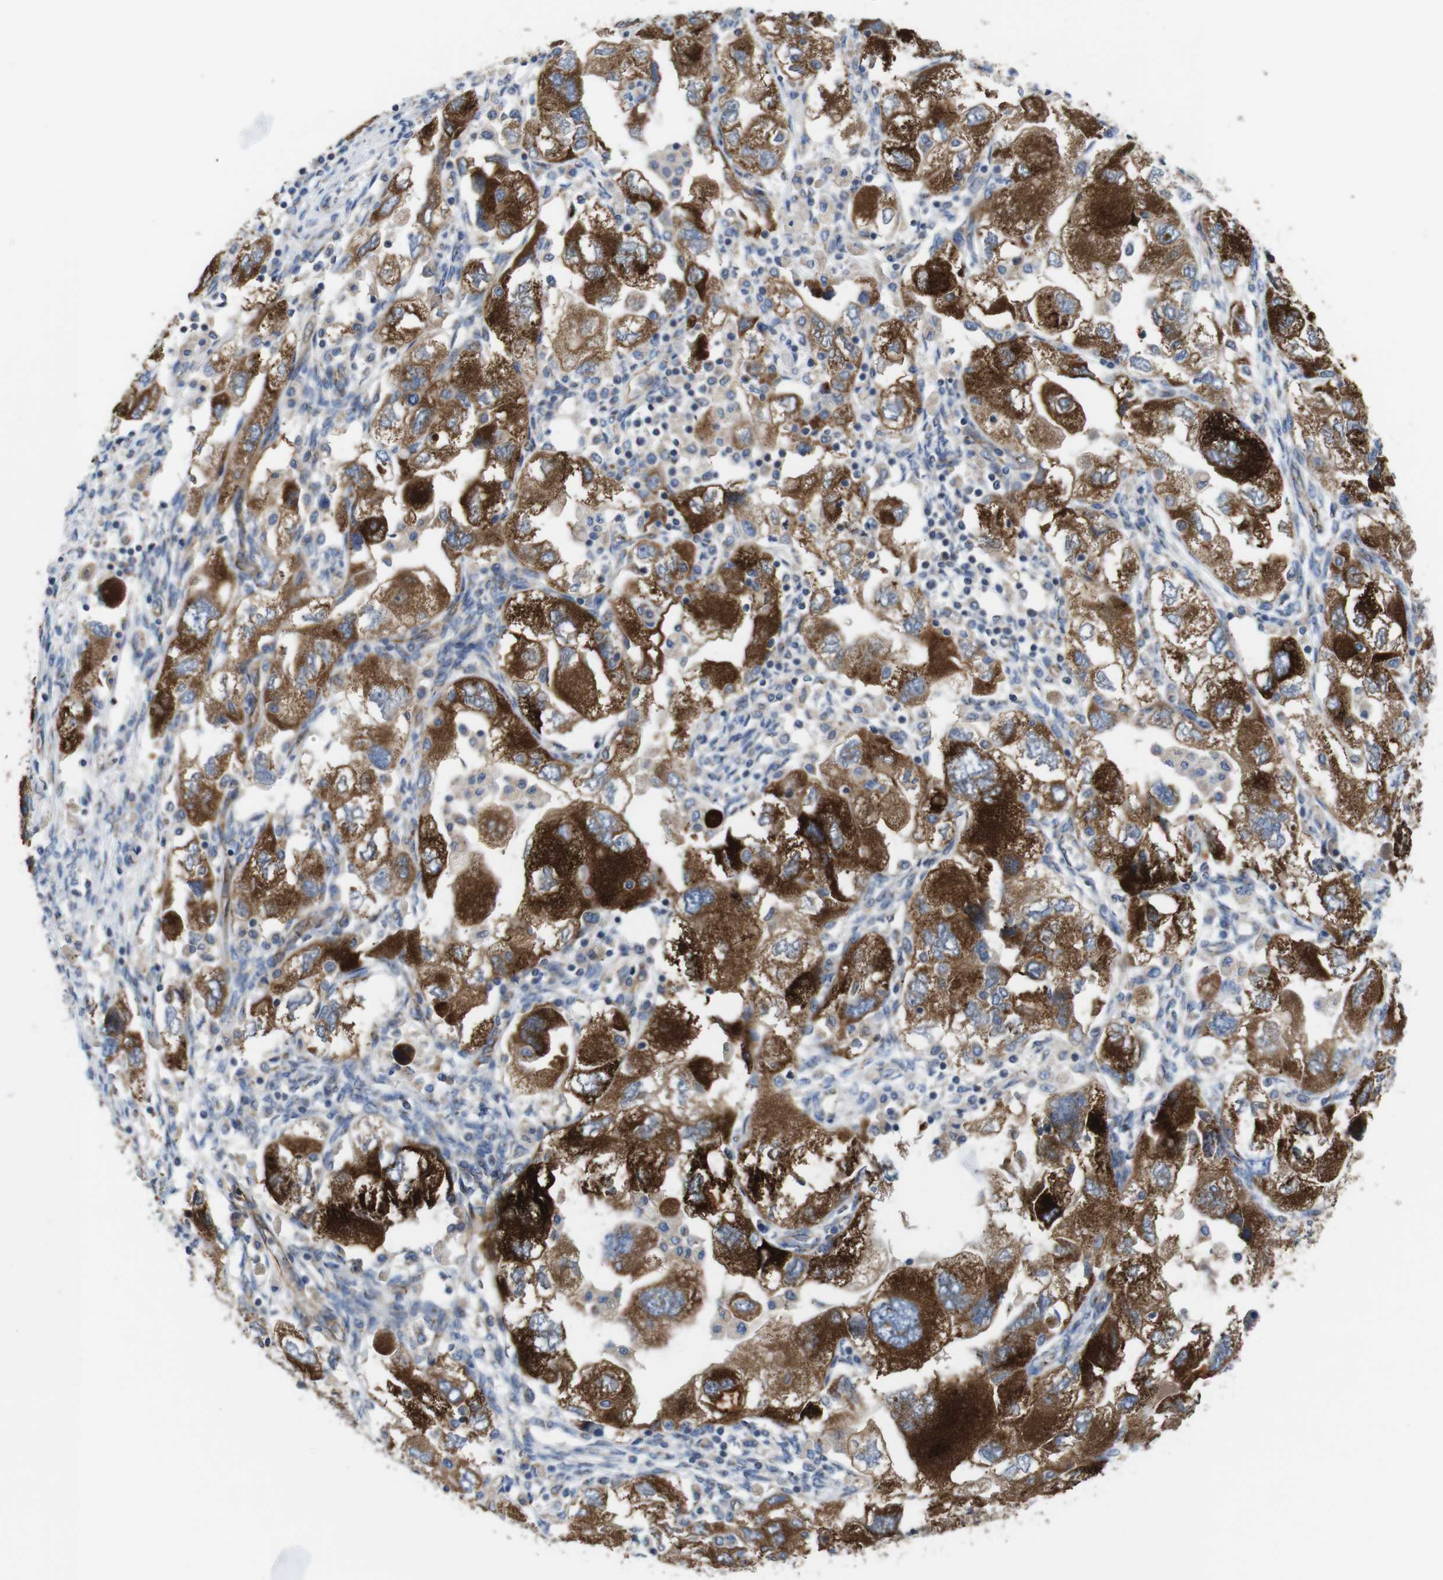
{"staining": {"intensity": "strong", "quantity": "25%-75%", "location": "cytoplasmic/membranous"}, "tissue": "ovarian cancer", "cell_type": "Tumor cells", "image_type": "cancer", "snomed": [{"axis": "morphology", "description": "Carcinoma, NOS"}, {"axis": "morphology", "description": "Cystadenocarcinoma, serous, NOS"}, {"axis": "topography", "description": "Ovary"}], "caption": "Protein expression analysis of human ovarian cancer reveals strong cytoplasmic/membranous expression in about 25%-75% of tumor cells.", "gene": "EFCAB14", "patient": {"sex": "female", "age": 69}}